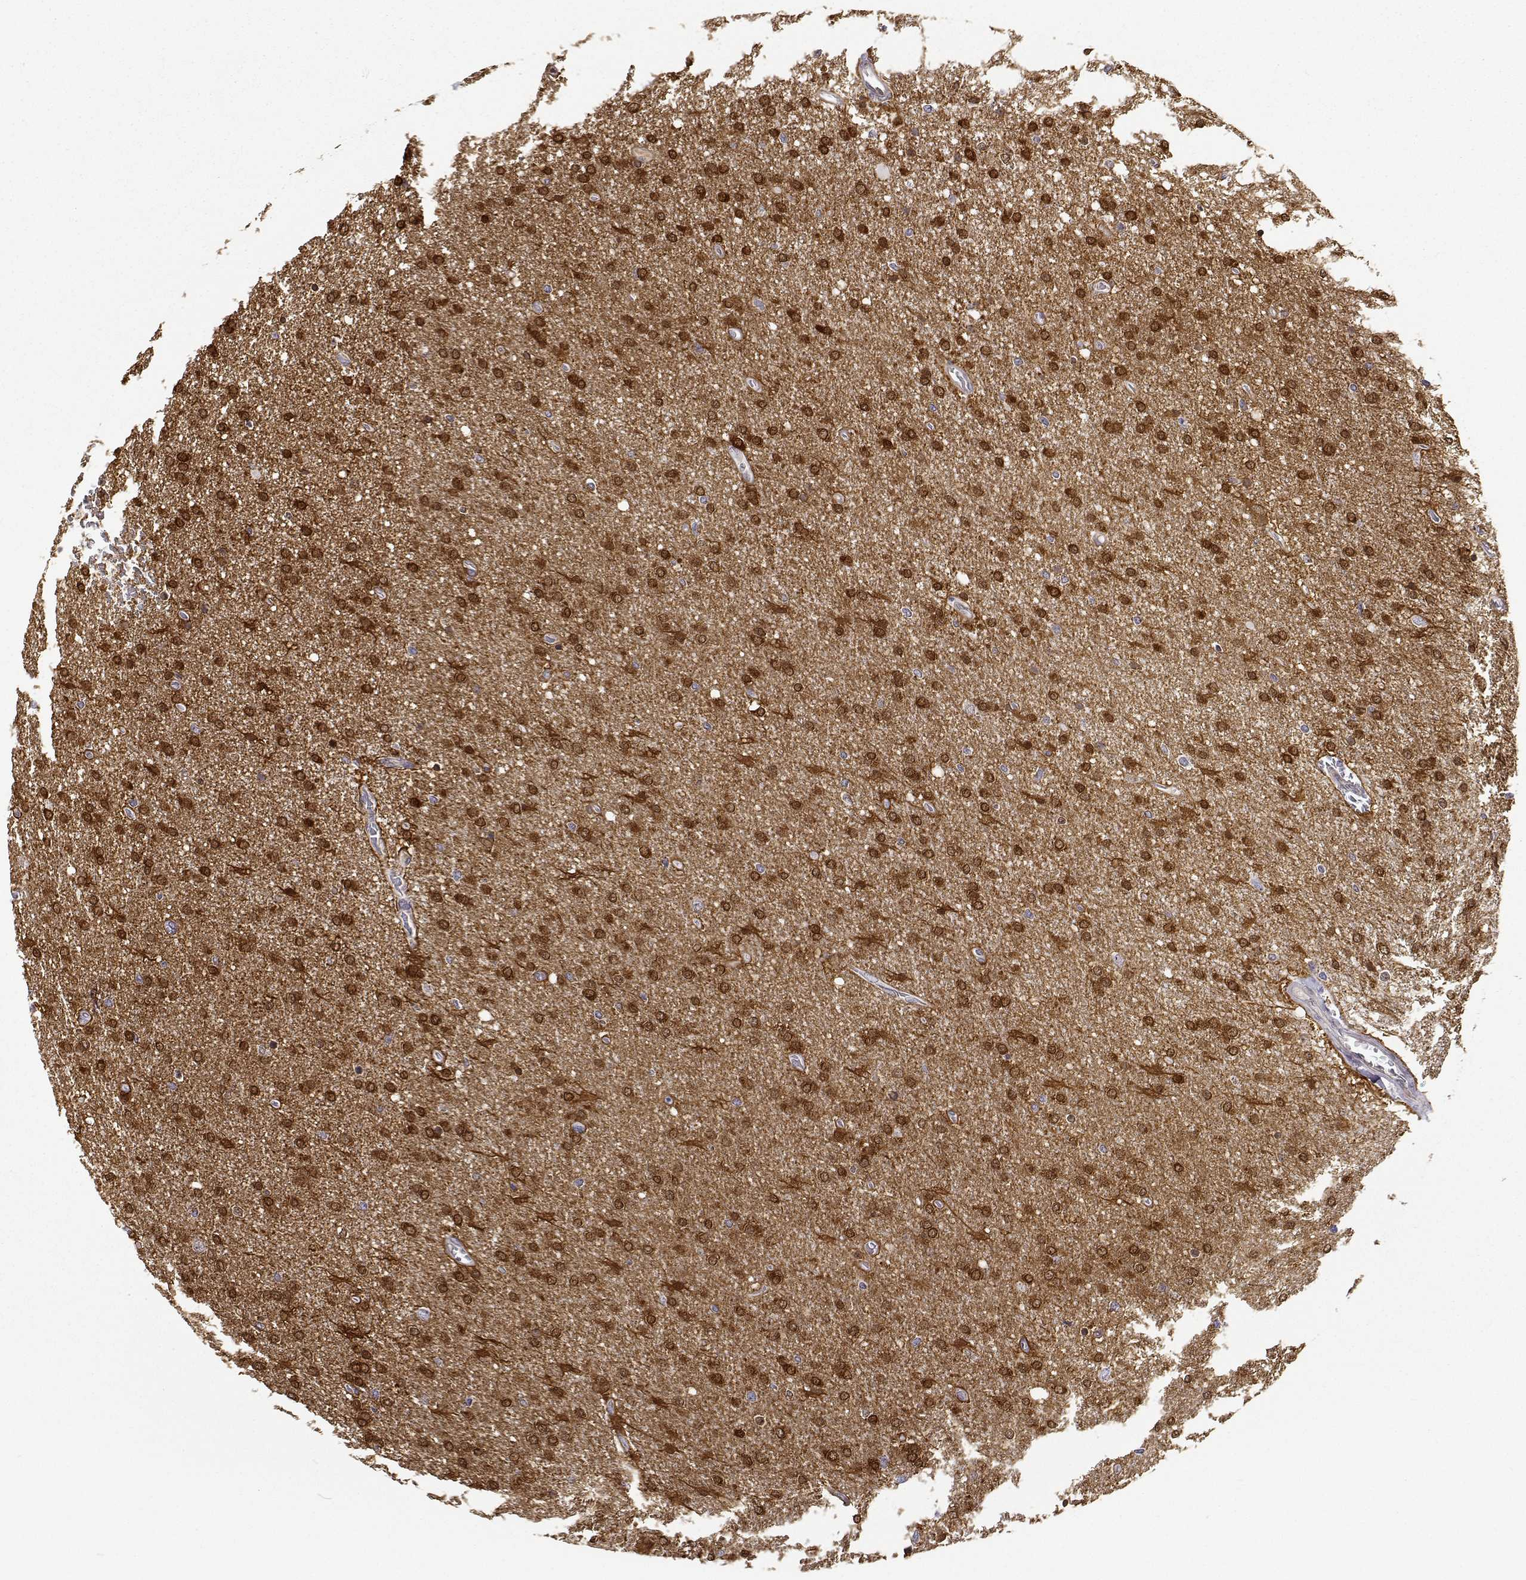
{"staining": {"intensity": "strong", "quantity": ">75%", "location": "cytoplasmic/membranous,nuclear"}, "tissue": "glioma", "cell_type": "Tumor cells", "image_type": "cancer", "snomed": [{"axis": "morphology", "description": "Glioma, malignant, High grade"}, {"axis": "topography", "description": "Cerebral cortex"}], "caption": "Malignant glioma (high-grade) stained with a brown dye reveals strong cytoplasmic/membranous and nuclear positive expression in about >75% of tumor cells.", "gene": "PHGDH", "patient": {"sex": "male", "age": 70}}